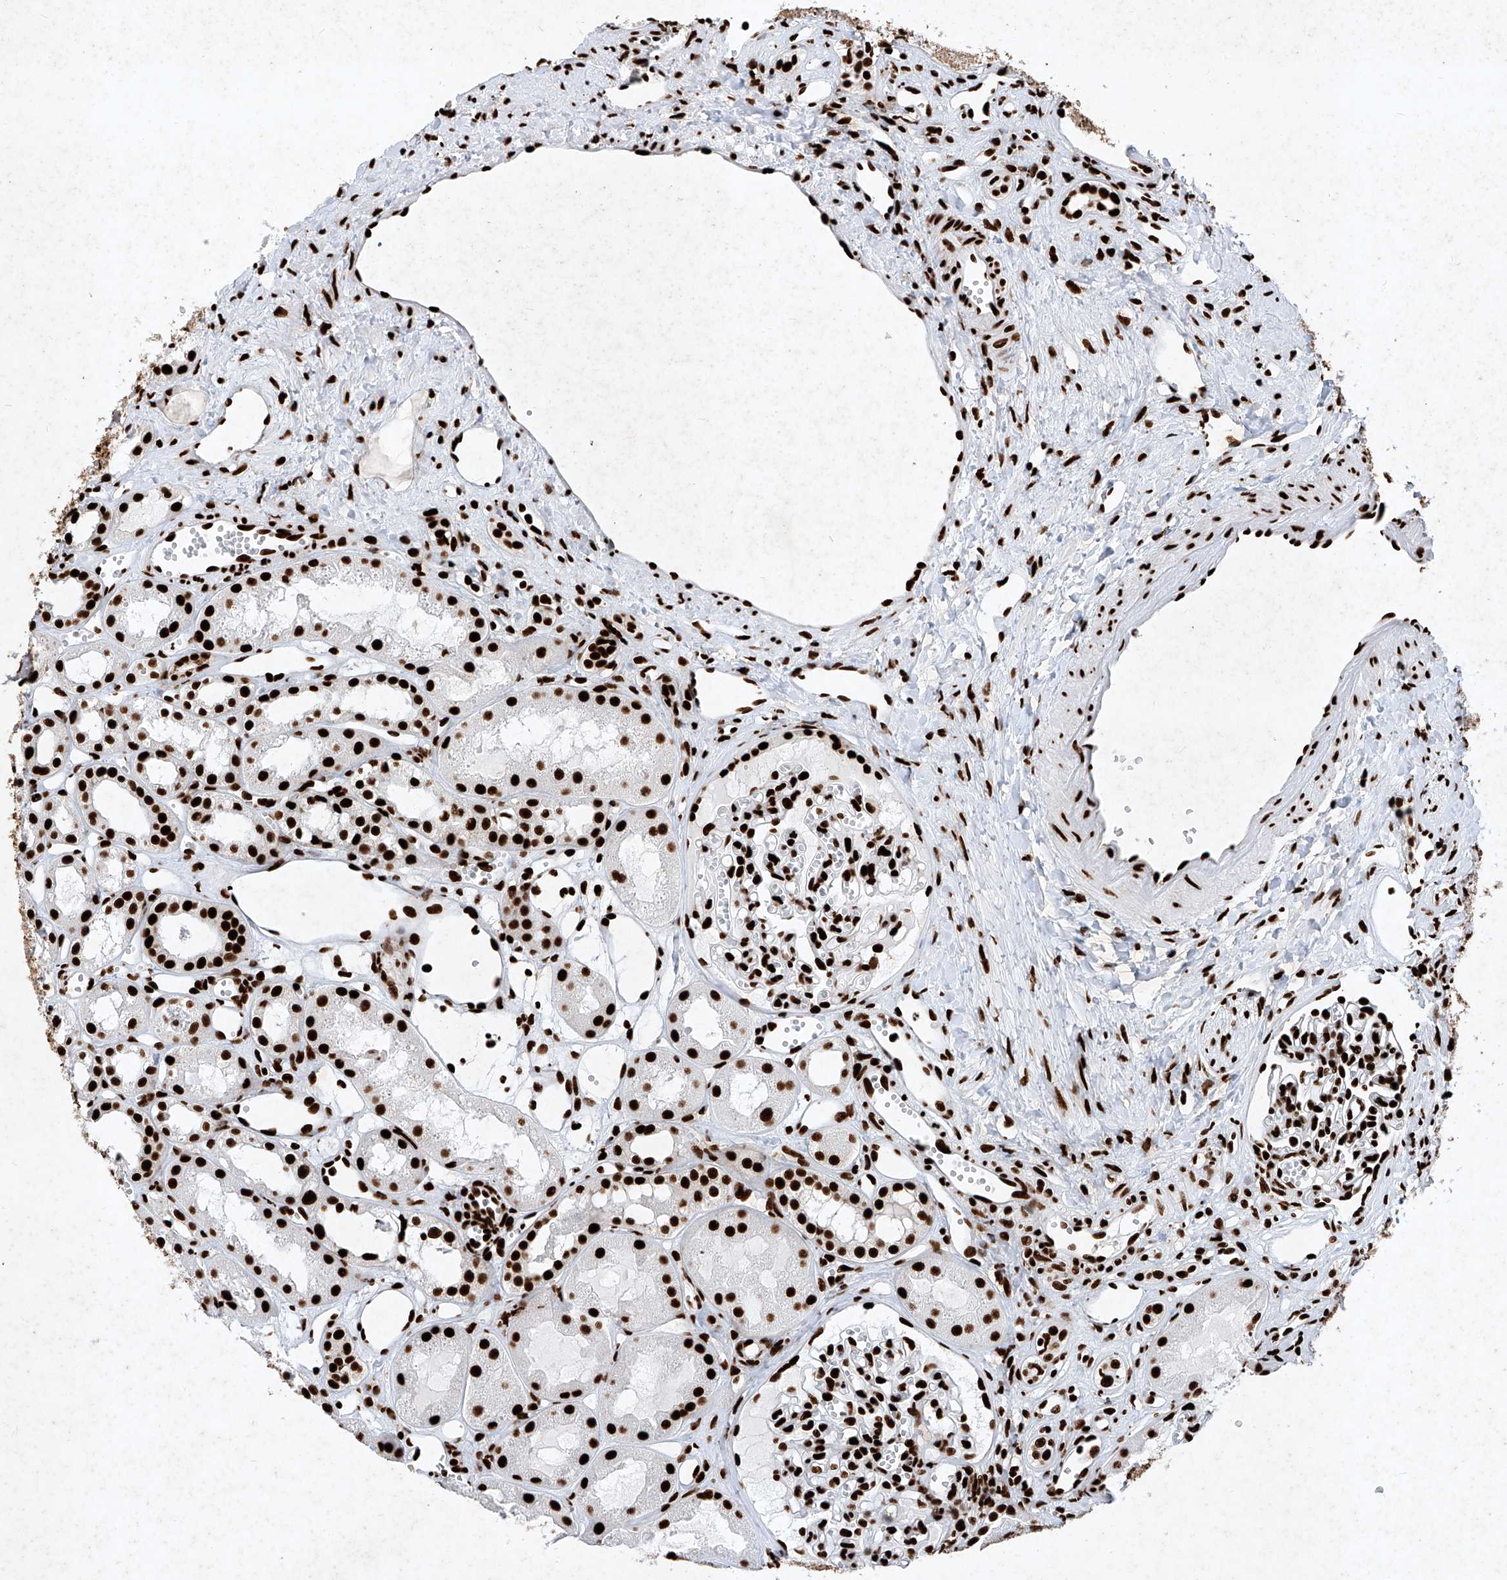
{"staining": {"intensity": "strong", "quantity": ">75%", "location": "nuclear"}, "tissue": "kidney", "cell_type": "Cells in glomeruli", "image_type": "normal", "snomed": [{"axis": "morphology", "description": "Normal tissue, NOS"}, {"axis": "topography", "description": "Kidney"}], "caption": "Immunohistochemical staining of normal human kidney displays high levels of strong nuclear staining in approximately >75% of cells in glomeruli.", "gene": "SRSF6", "patient": {"sex": "male", "age": 16}}